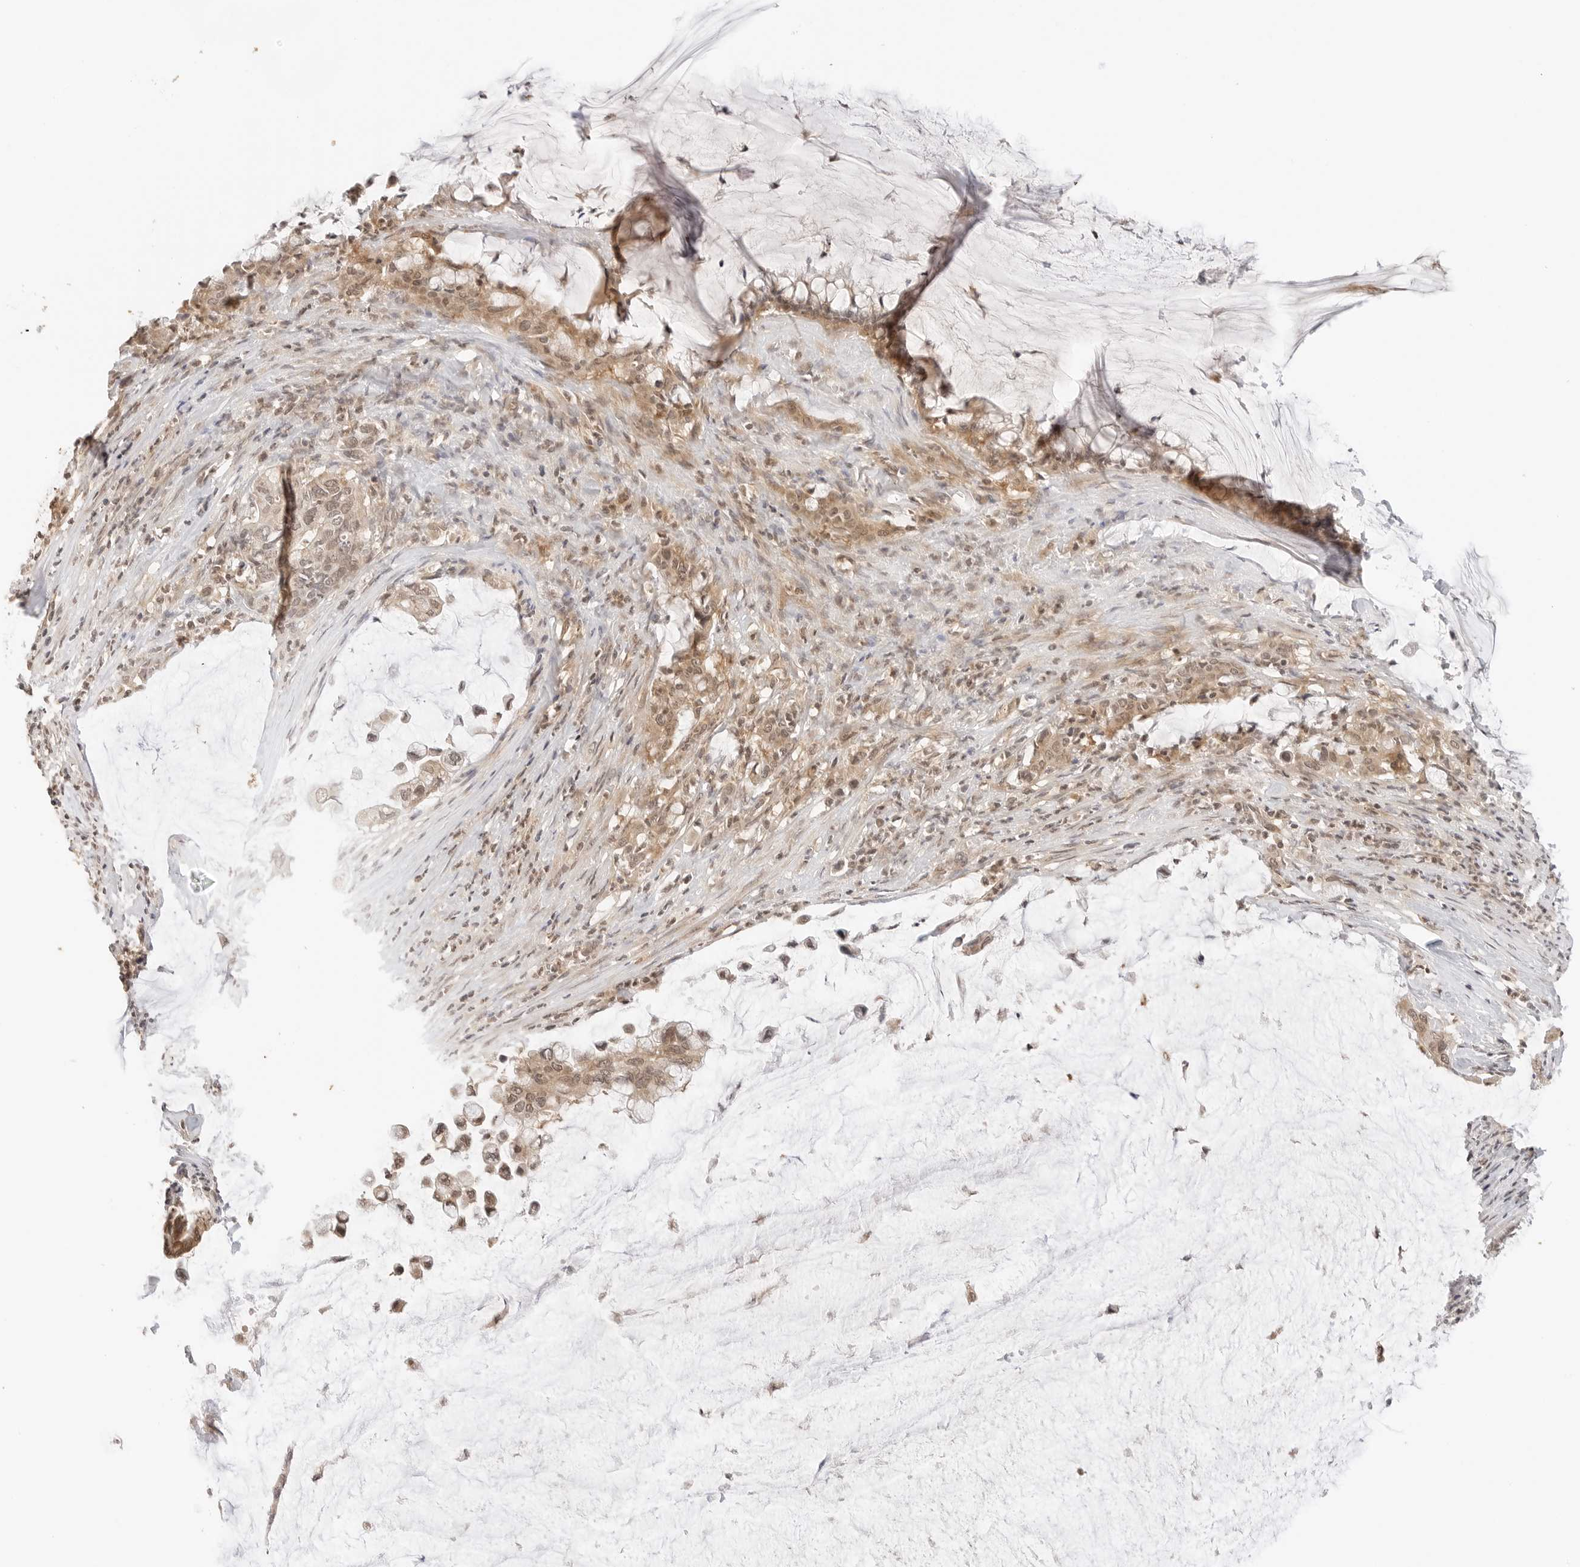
{"staining": {"intensity": "moderate", "quantity": ">75%", "location": "cytoplasmic/membranous,nuclear"}, "tissue": "pancreatic cancer", "cell_type": "Tumor cells", "image_type": "cancer", "snomed": [{"axis": "morphology", "description": "Adenocarcinoma, NOS"}, {"axis": "topography", "description": "Pancreas"}], "caption": "This is an image of immunohistochemistry staining of adenocarcinoma (pancreatic), which shows moderate staining in the cytoplasmic/membranous and nuclear of tumor cells.", "gene": "GPR34", "patient": {"sex": "male", "age": 41}}